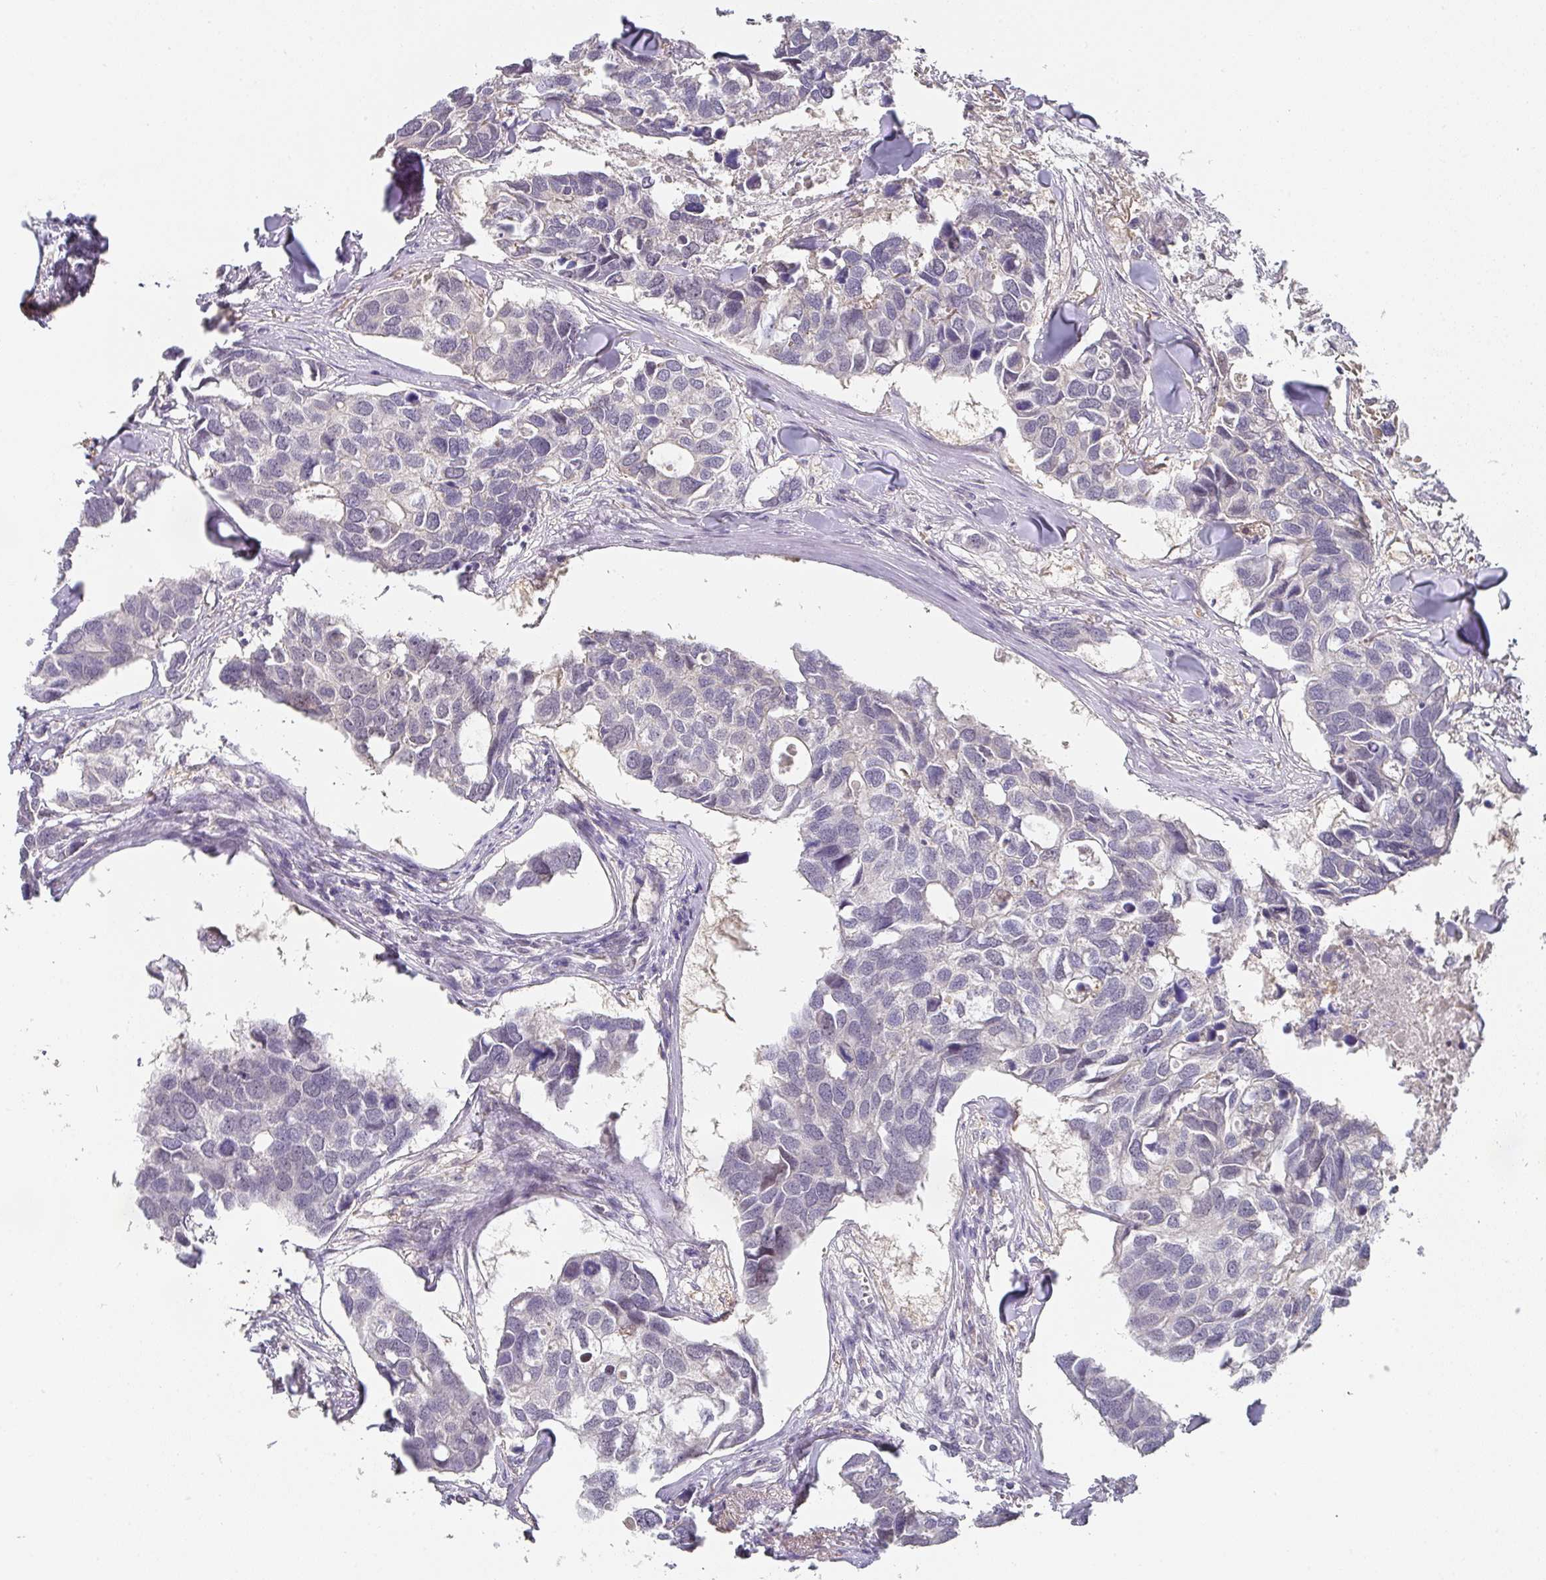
{"staining": {"intensity": "negative", "quantity": "none", "location": "none"}, "tissue": "breast cancer", "cell_type": "Tumor cells", "image_type": "cancer", "snomed": [{"axis": "morphology", "description": "Duct carcinoma"}, {"axis": "topography", "description": "Breast"}], "caption": "There is no significant positivity in tumor cells of invasive ductal carcinoma (breast).", "gene": "FOXN4", "patient": {"sex": "female", "age": 83}}